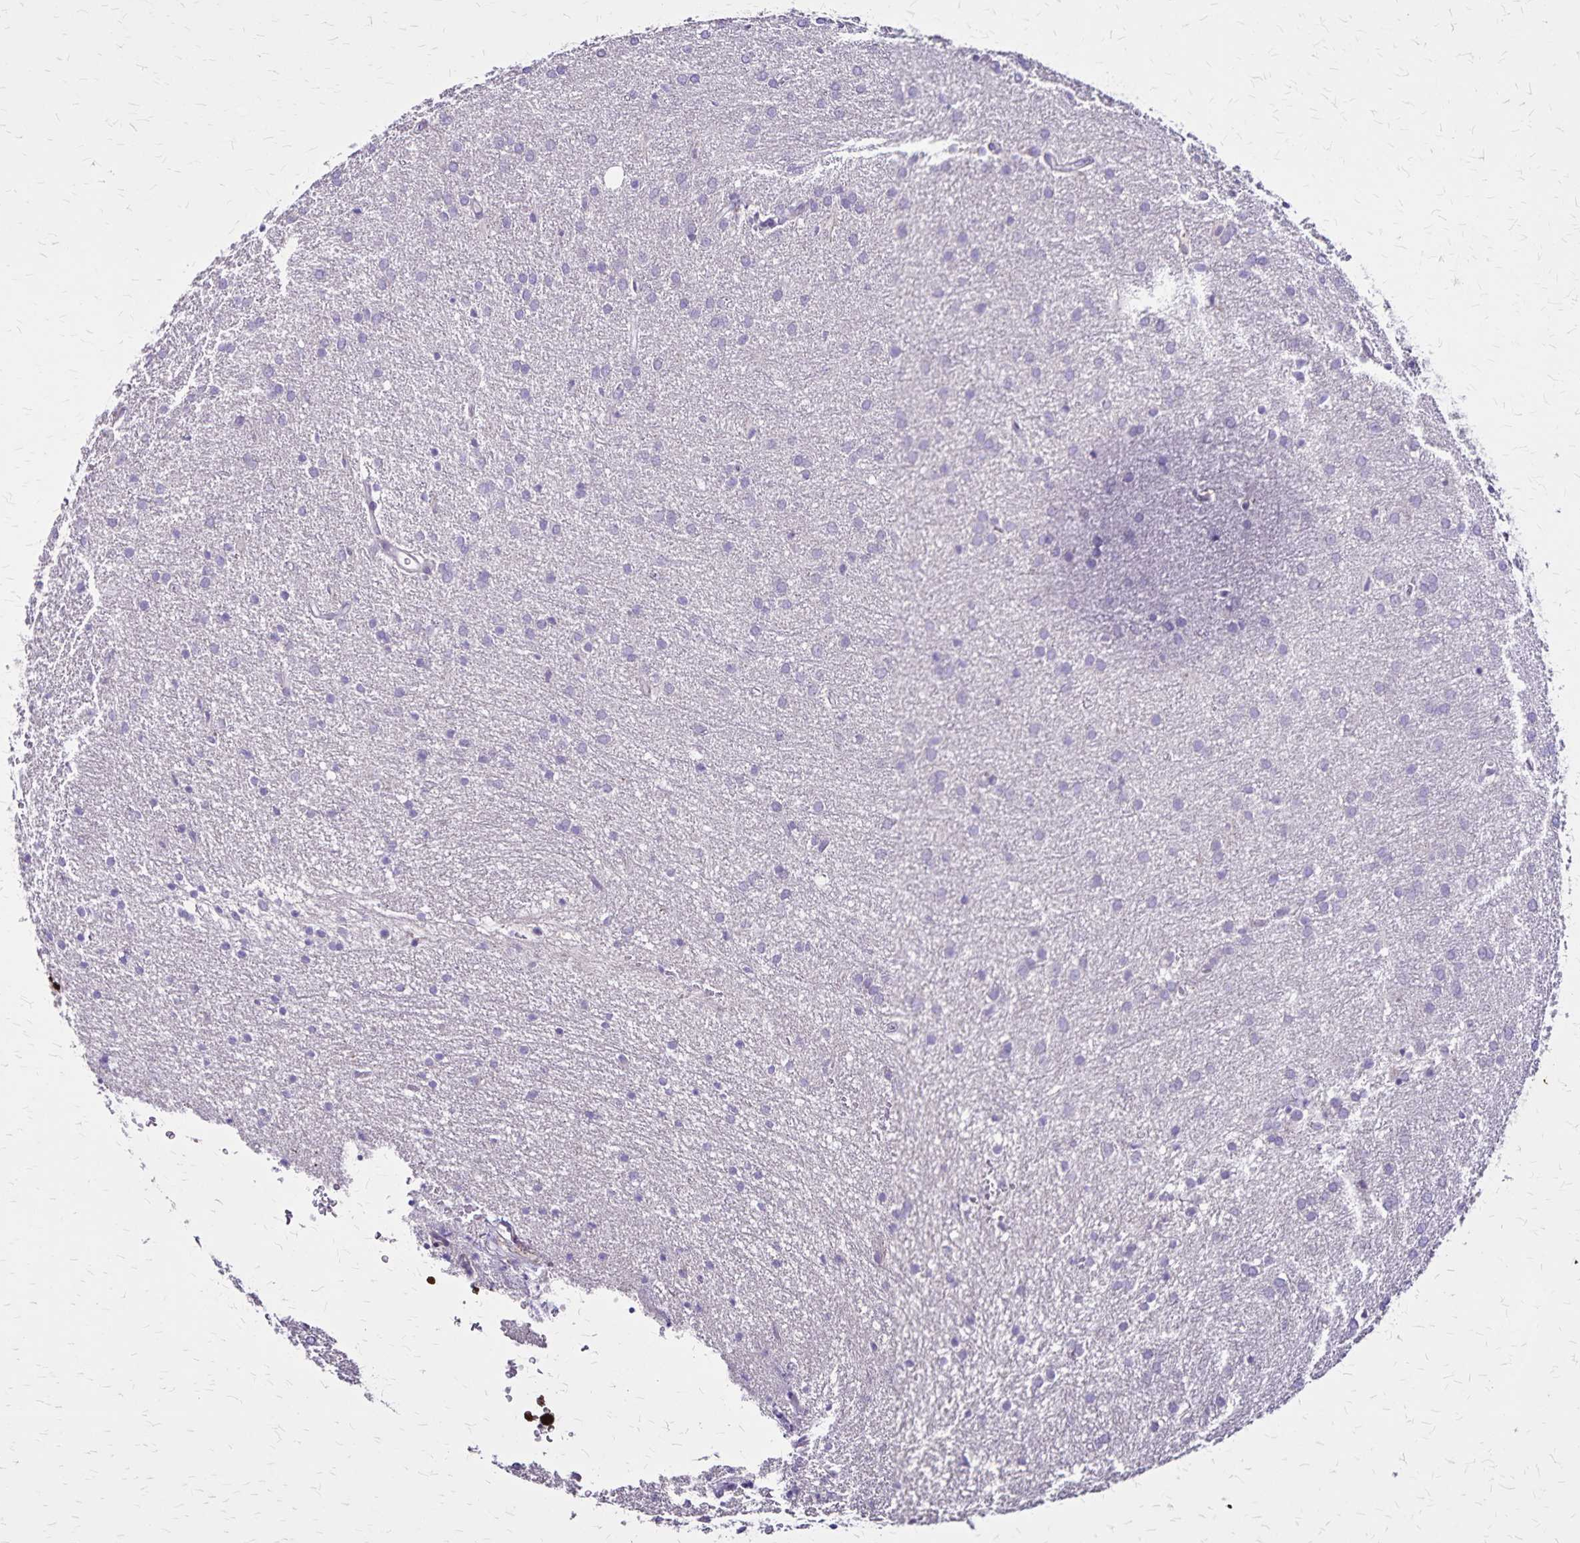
{"staining": {"intensity": "negative", "quantity": "none", "location": "none"}, "tissue": "glioma", "cell_type": "Tumor cells", "image_type": "cancer", "snomed": [{"axis": "morphology", "description": "Glioma, malignant, Low grade"}, {"axis": "topography", "description": "Brain"}], "caption": "Protein analysis of glioma reveals no significant expression in tumor cells.", "gene": "ULBP3", "patient": {"sex": "female", "age": 32}}